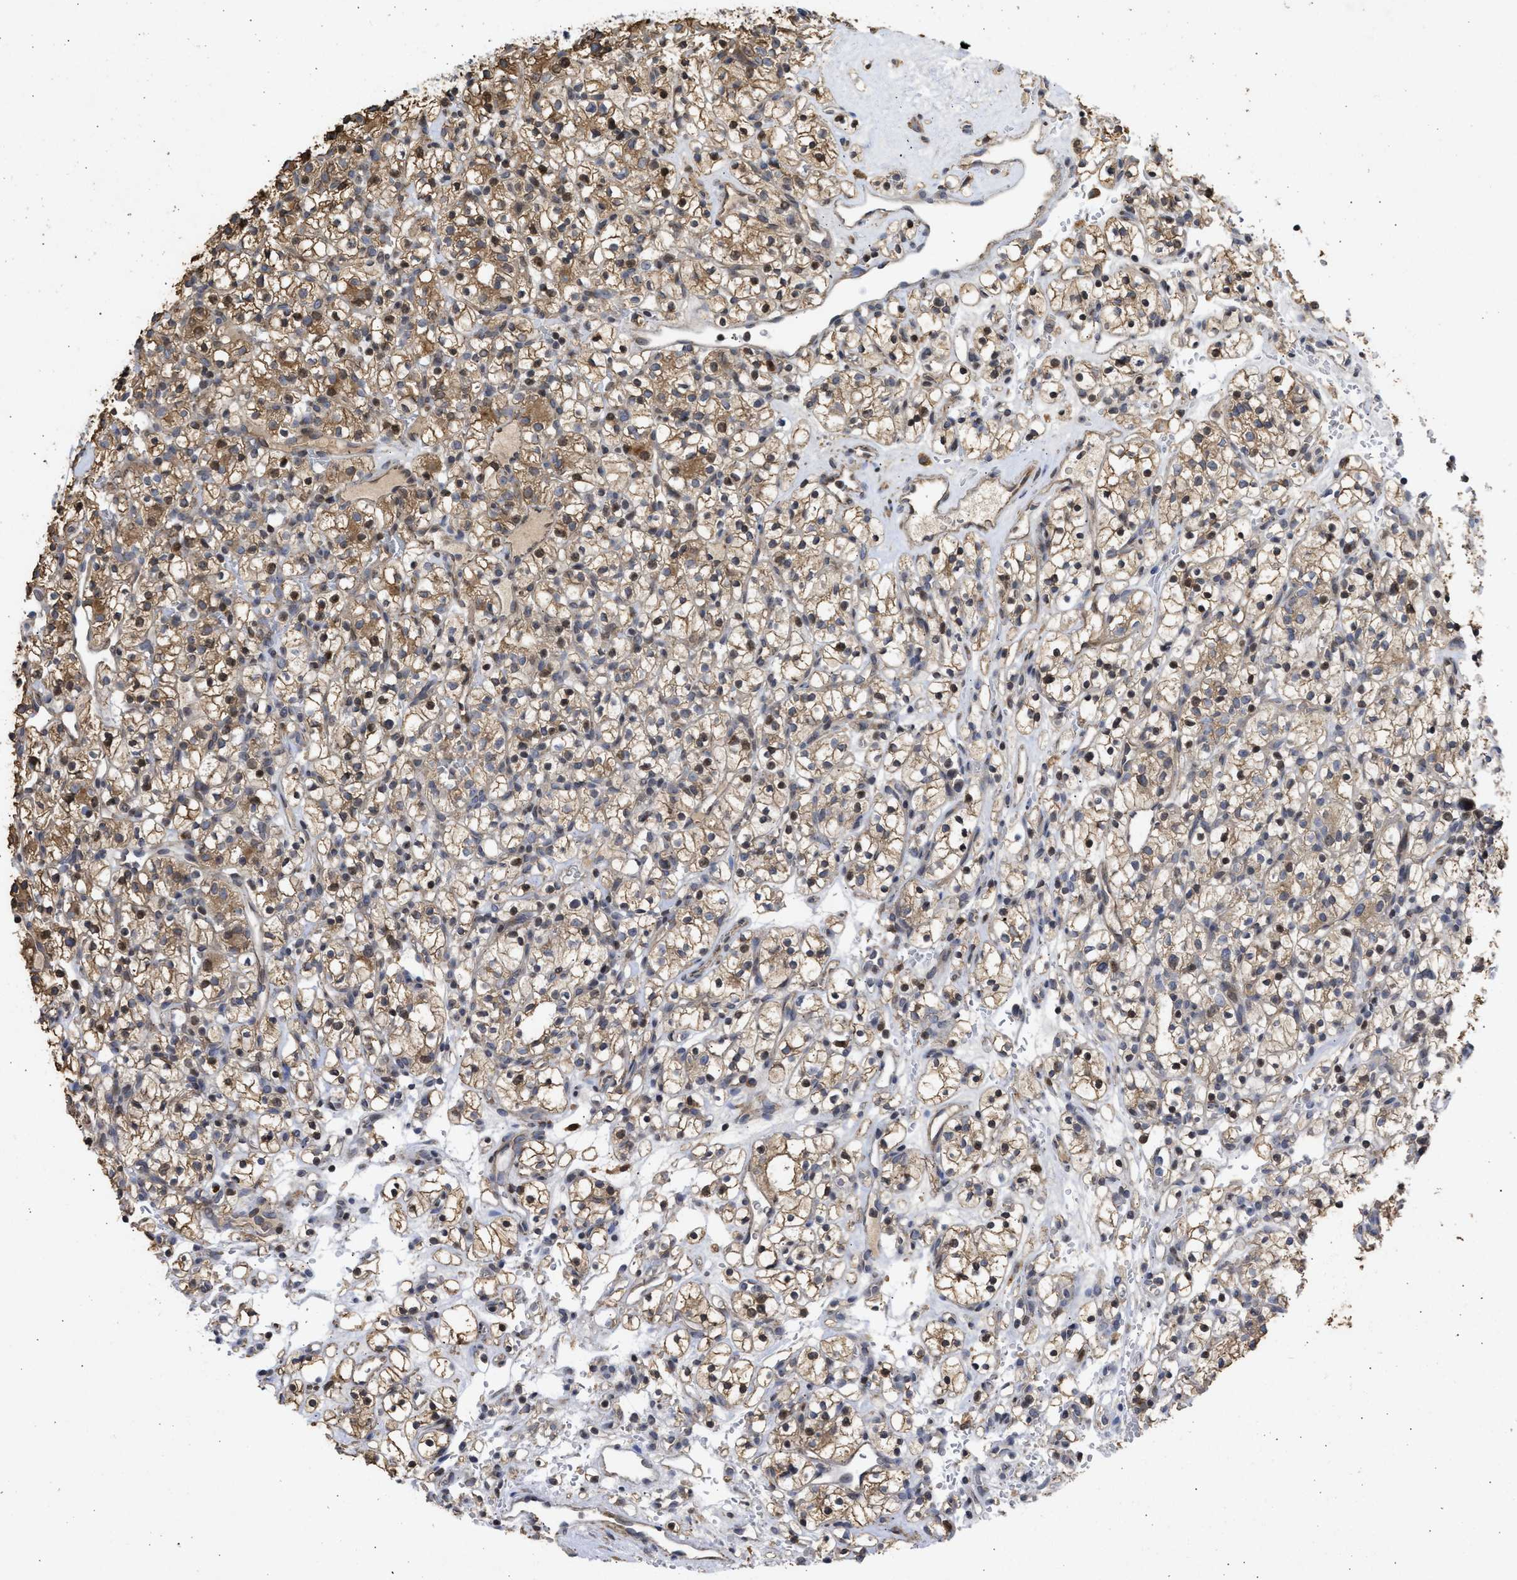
{"staining": {"intensity": "moderate", "quantity": "25%-75%", "location": "cytoplasmic/membranous,nuclear"}, "tissue": "renal cancer", "cell_type": "Tumor cells", "image_type": "cancer", "snomed": [{"axis": "morphology", "description": "Adenocarcinoma, NOS"}, {"axis": "topography", "description": "Kidney"}], "caption": "IHC staining of renal cancer (adenocarcinoma), which exhibits medium levels of moderate cytoplasmic/membranous and nuclear staining in approximately 25%-75% of tumor cells indicating moderate cytoplasmic/membranous and nuclear protein positivity. The staining was performed using DAB (3,3'-diaminobenzidine) (brown) for protein detection and nuclei were counterstained in hematoxylin (blue).", "gene": "ENSG00000142539", "patient": {"sex": "female", "age": 57}}